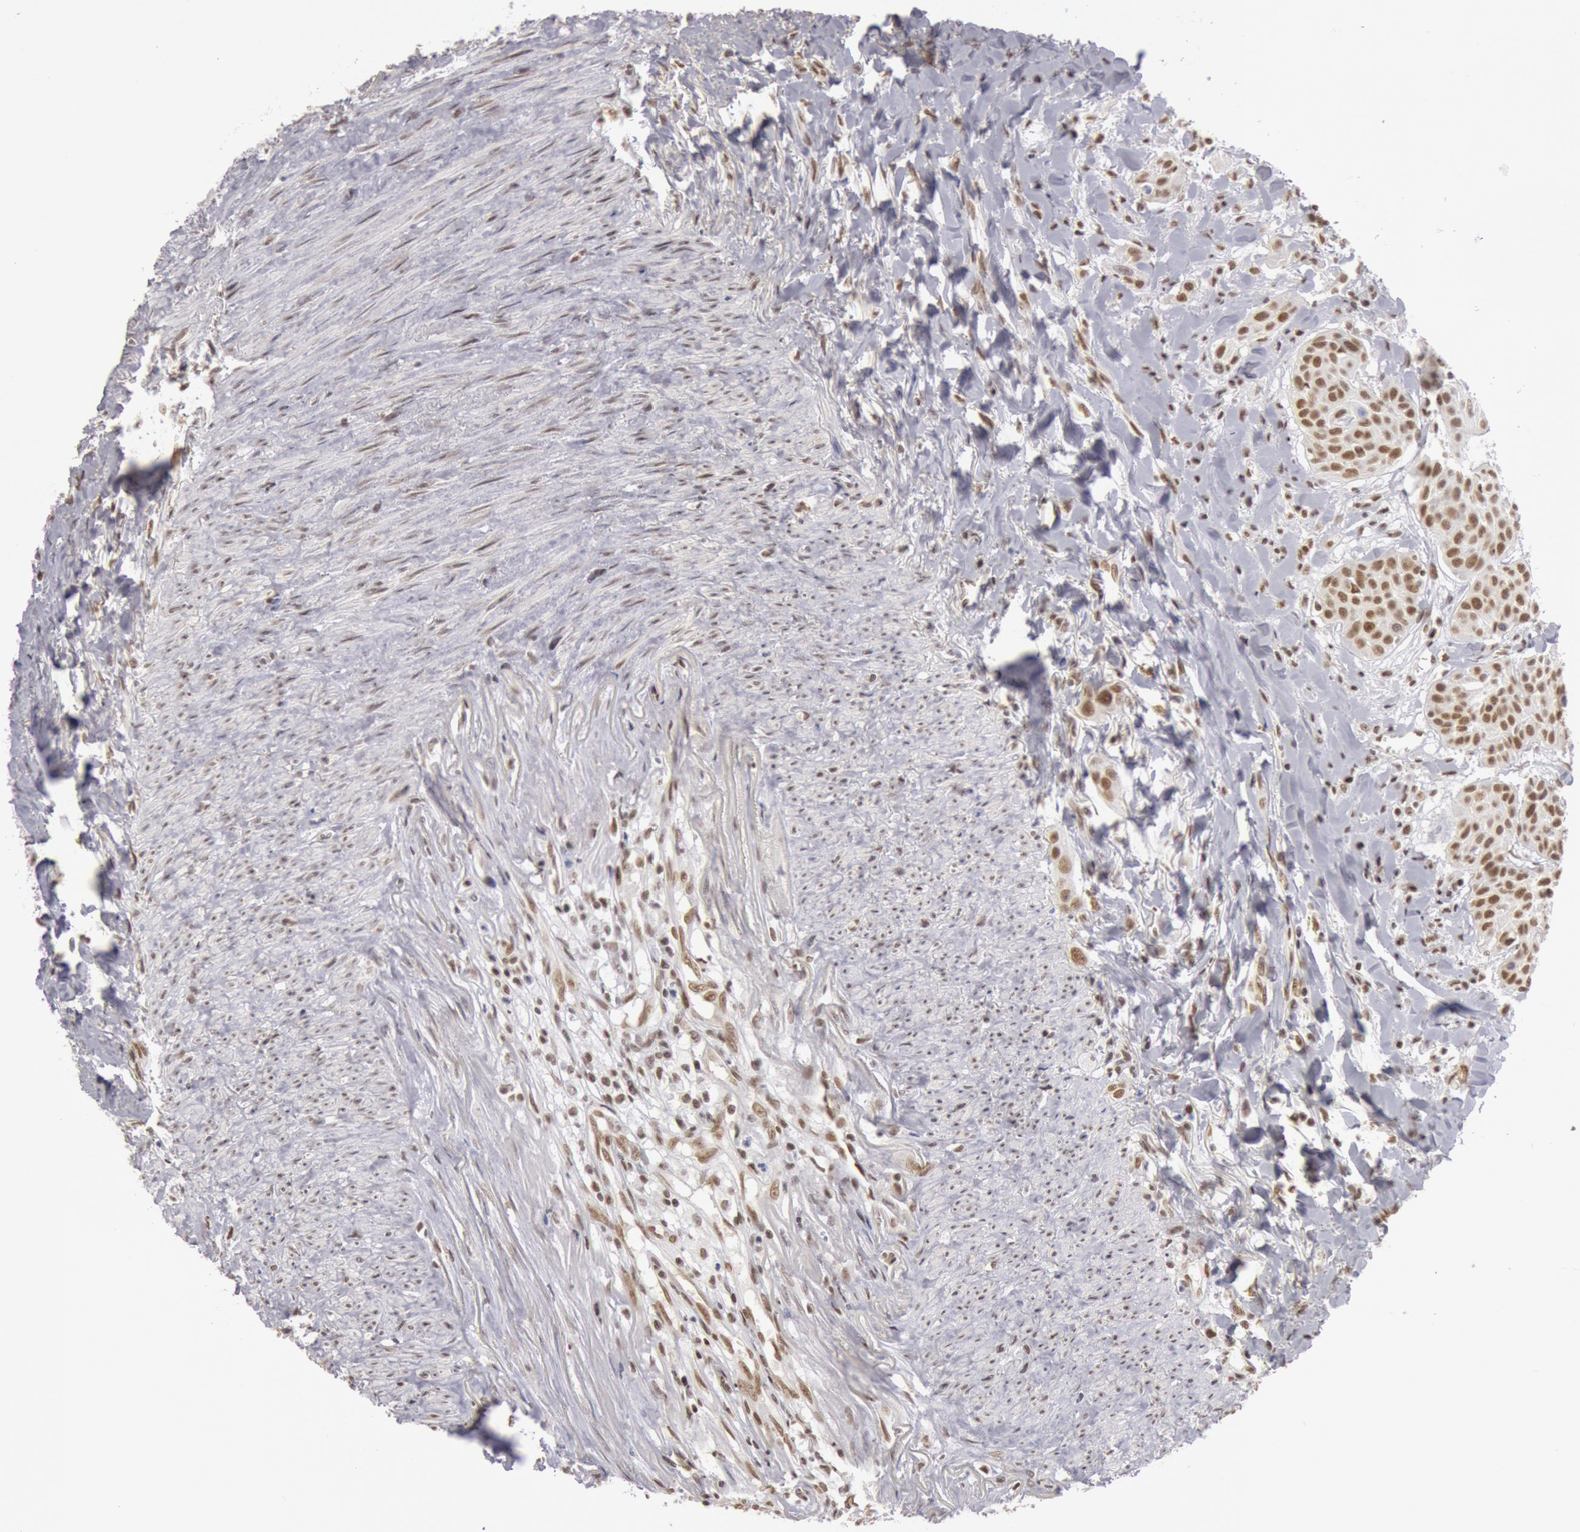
{"staining": {"intensity": "moderate", "quantity": "25%-75%", "location": "nuclear"}, "tissue": "head and neck cancer", "cell_type": "Tumor cells", "image_type": "cancer", "snomed": [{"axis": "morphology", "description": "Squamous cell carcinoma, NOS"}, {"axis": "morphology", "description": "Squamous cell carcinoma, metastatic, NOS"}, {"axis": "topography", "description": "Lymph node"}, {"axis": "topography", "description": "Salivary gland"}, {"axis": "topography", "description": "Head-Neck"}], "caption": "Squamous cell carcinoma (head and neck) stained with DAB IHC reveals medium levels of moderate nuclear staining in about 25%-75% of tumor cells.", "gene": "ESS2", "patient": {"sex": "female", "age": 74}}